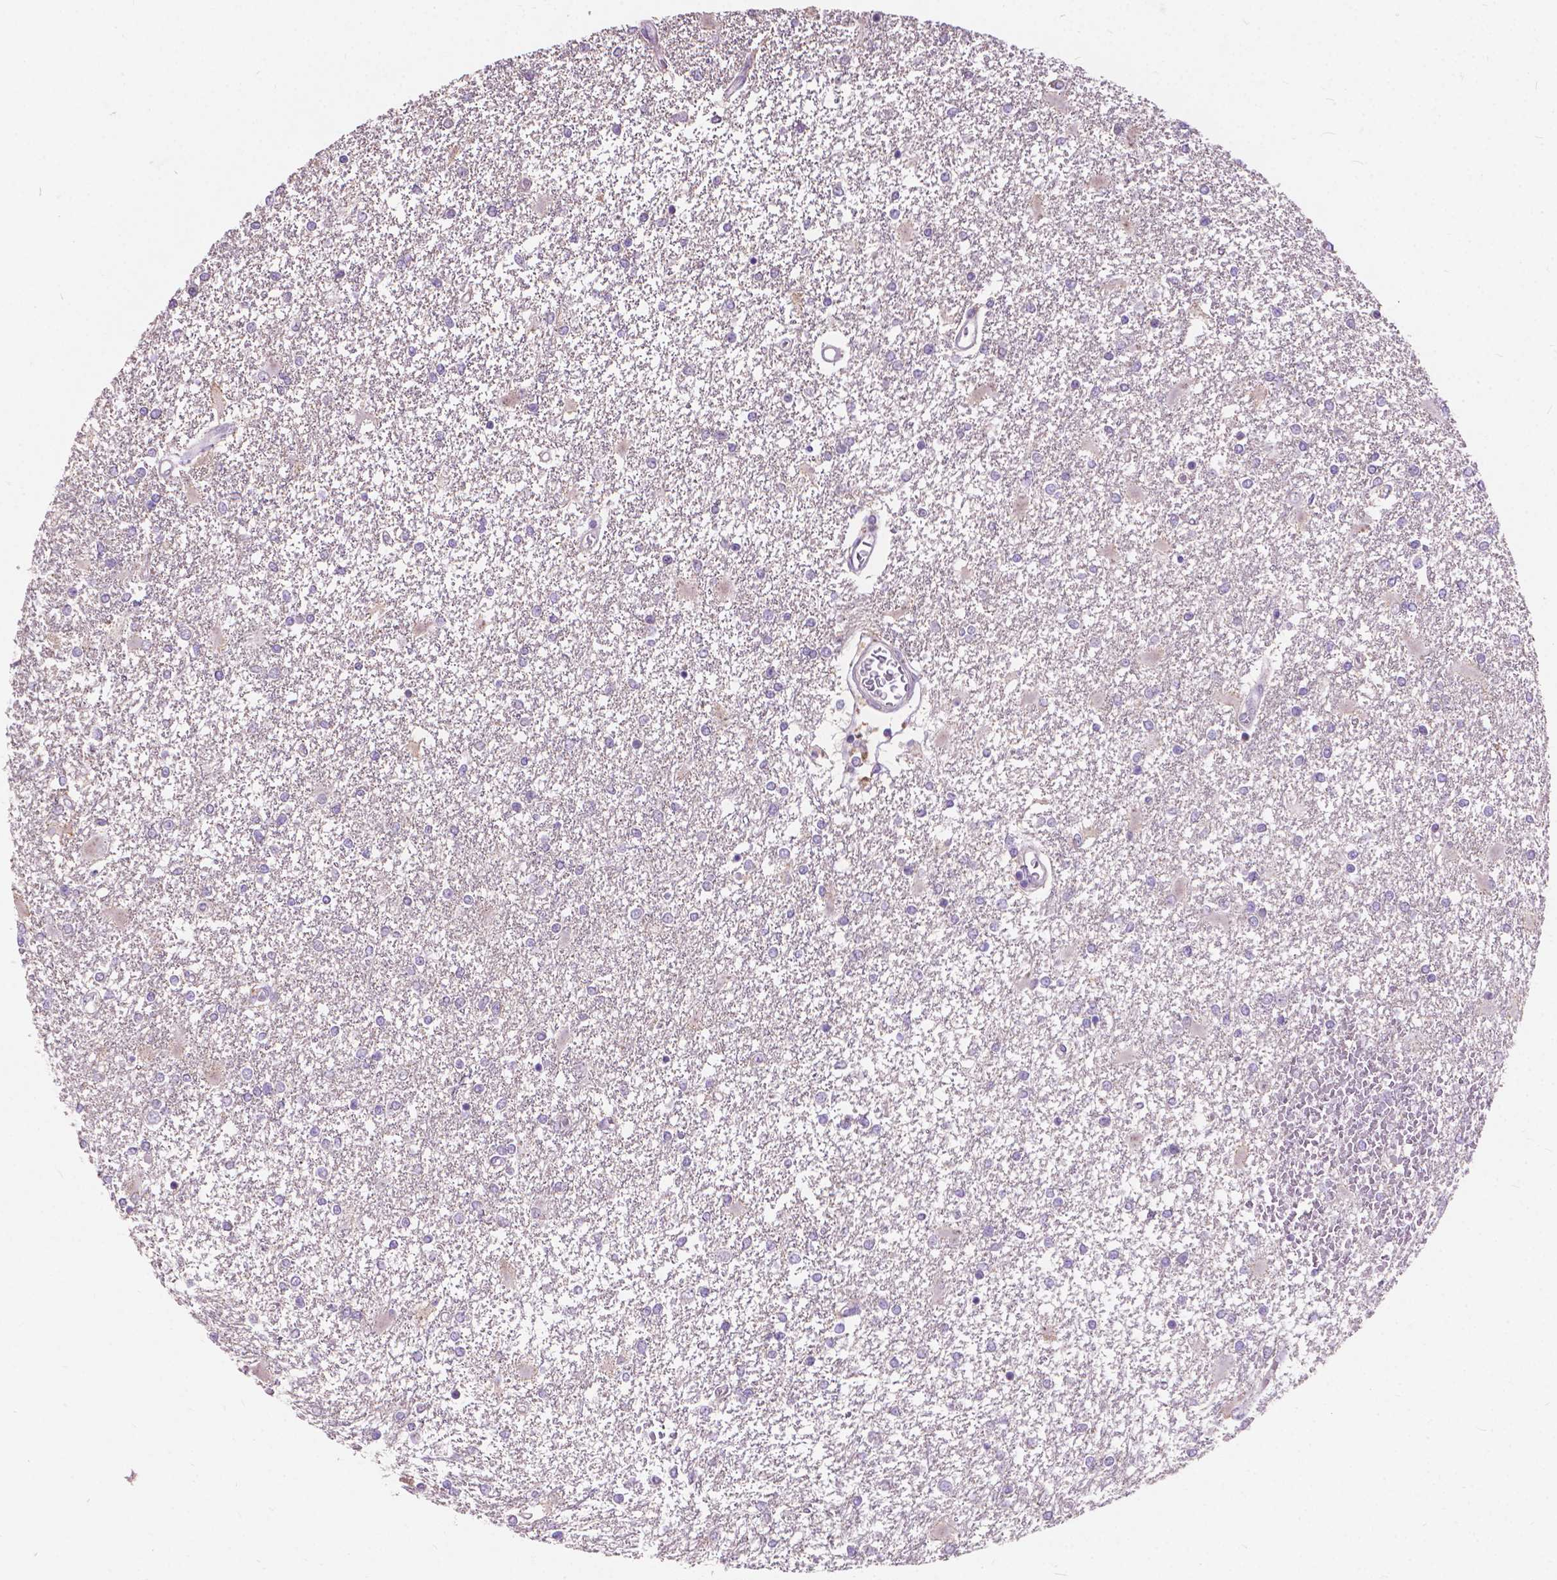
{"staining": {"intensity": "negative", "quantity": "none", "location": "none"}, "tissue": "glioma", "cell_type": "Tumor cells", "image_type": "cancer", "snomed": [{"axis": "morphology", "description": "Glioma, malignant, High grade"}, {"axis": "topography", "description": "Cerebral cortex"}], "caption": "Tumor cells show no significant staining in high-grade glioma (malignant).", "gene": "MYH14", "patient": {"sex": "male", "age": 79}}